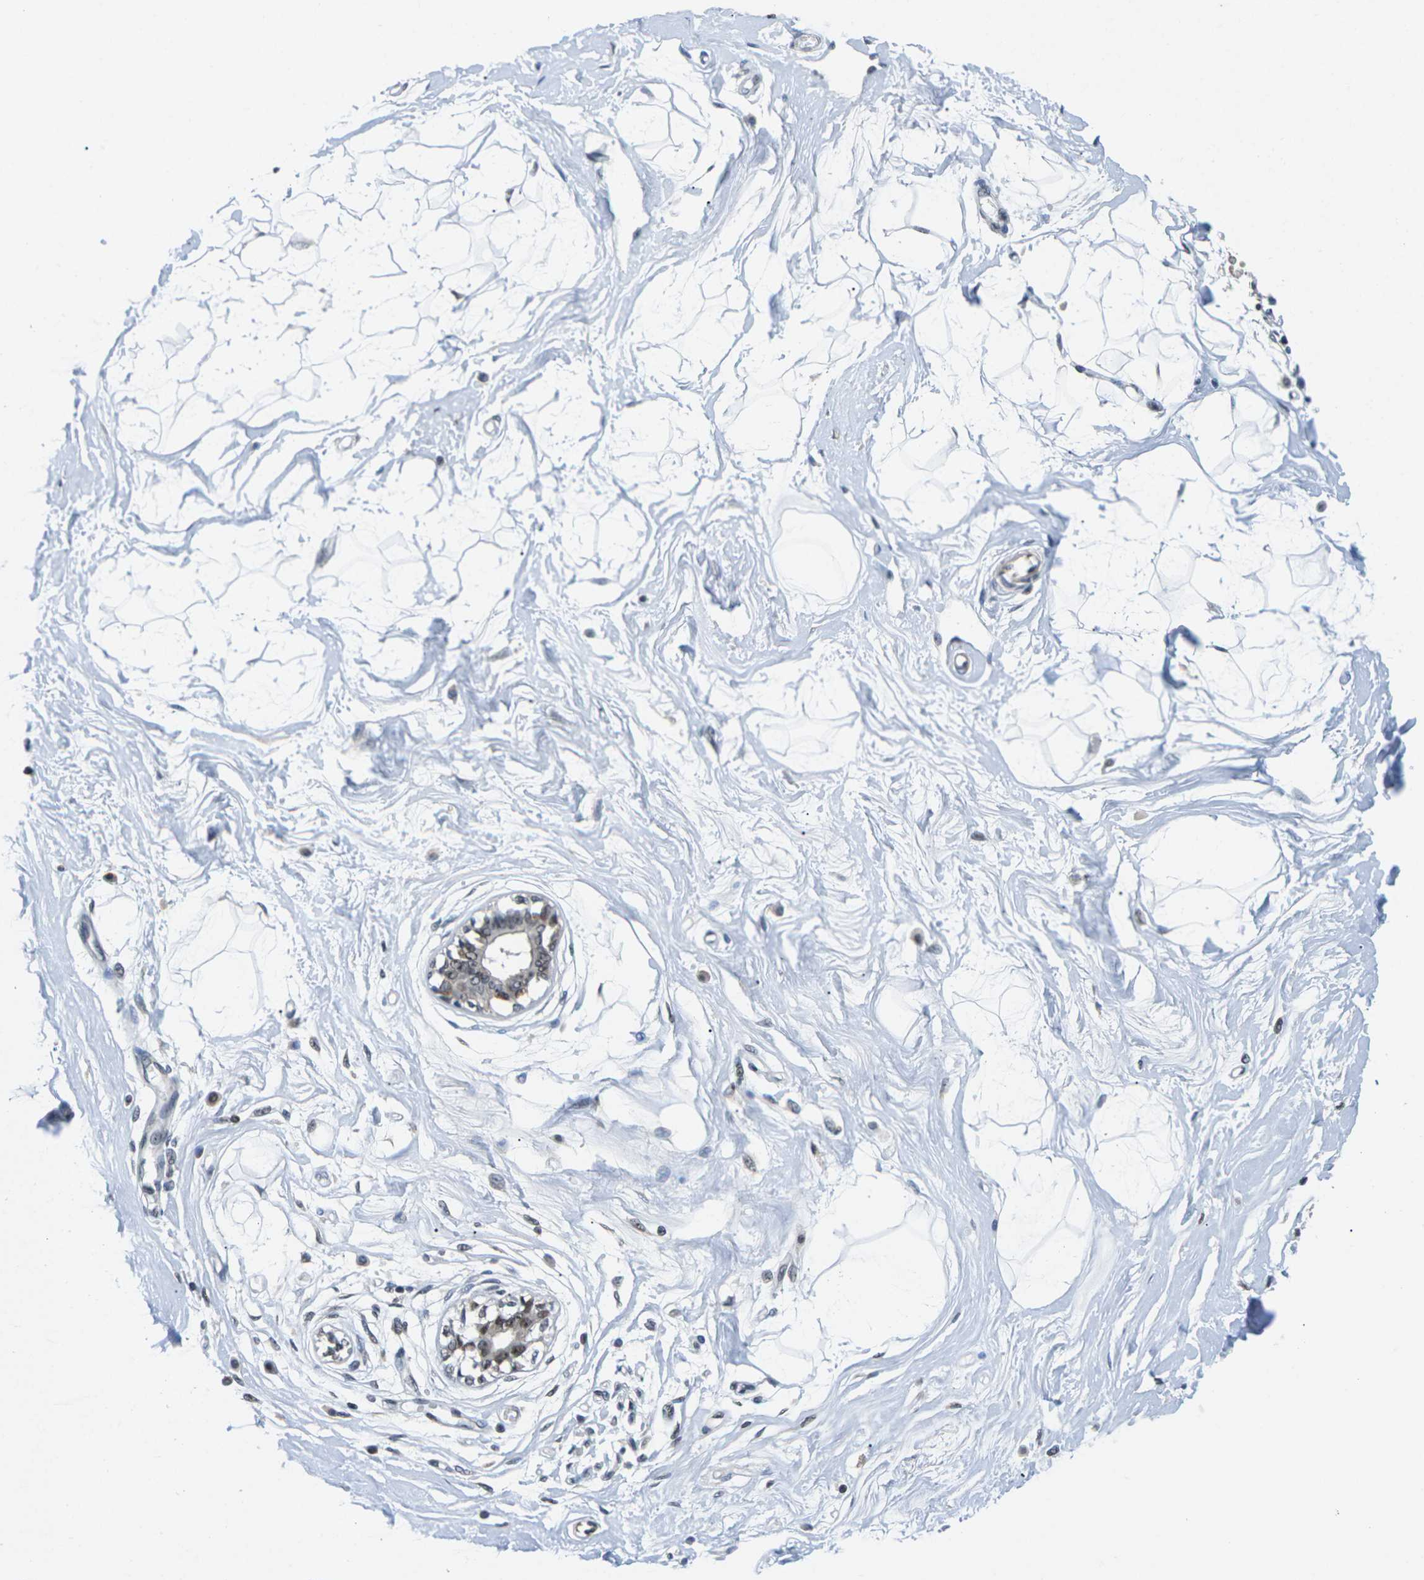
{"staining": {"intensity": "negative", "quantity": "none", "location": "none"}, "tissue": "breast", "cell_type": "Adipocytes", "image_type": "normal", "snomed": [{"axis": "morphology", "description": "Normal tissue, NOS"}, {"axis": "topography", "description": "Breast"}], "caption": "This is an immunohistochemistry photomicrograph of normal breast. There is no positivity in adipocytes.", "gene": "NSRP1", "patient": {"sex": "female", "age": 45}}